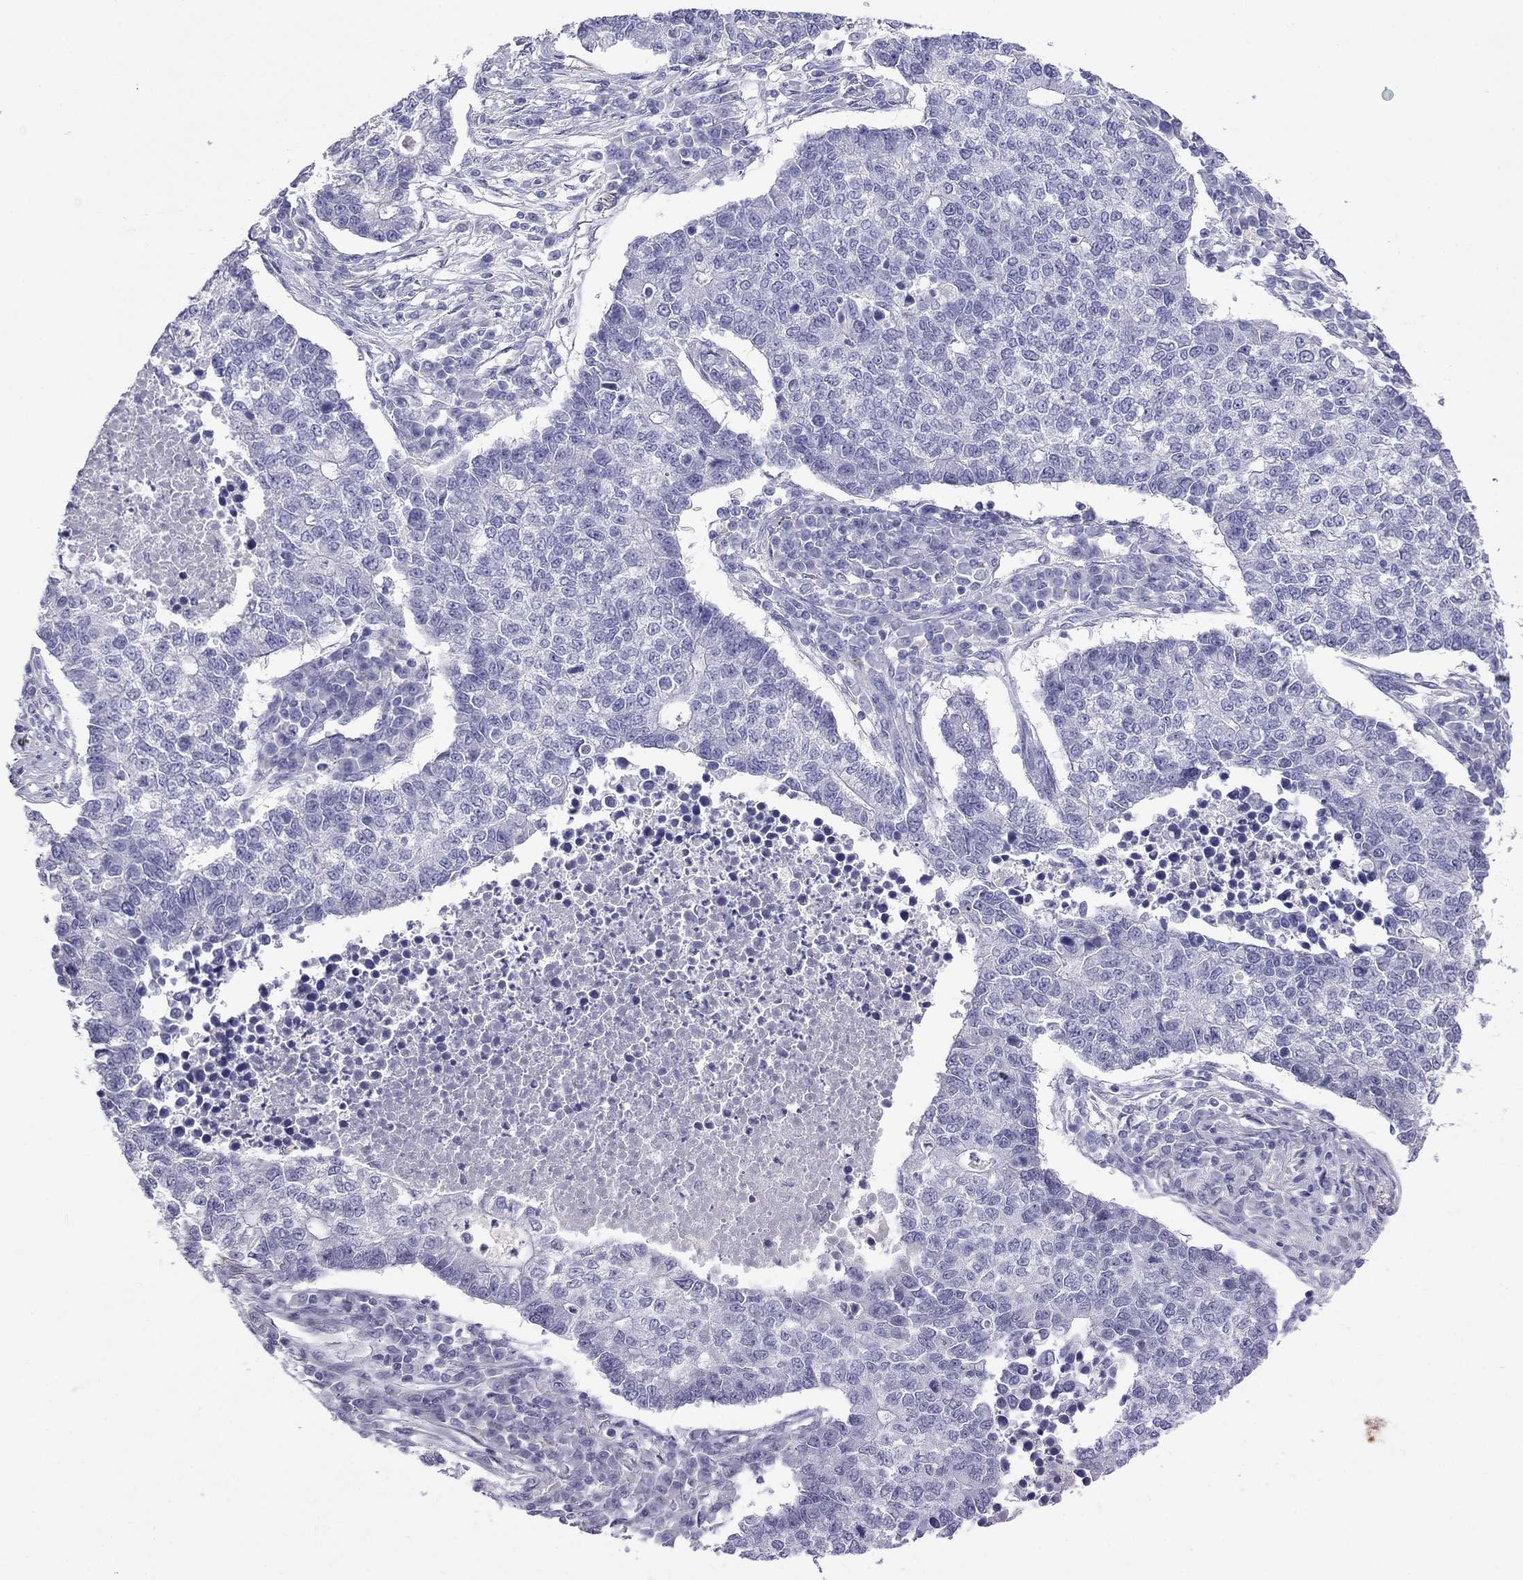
{"staining": {"intensity": "negative", "quantity": "none", "location": "none"}, "tissue": "lung cancer", "cell_type": "Tumor cells", "image_type": "cancer", "snomed": [{"axis": "morphology", "description": "Adenocarcinoma, NOS"}, {"axis": "topography", "description": "Lung"}], "caption": "This image is of lung adenocarcinoma stained with immunohistochemistry to label a protein in brown with the nuclei are counter-stained blue. There is no positivity in tumor cells. Brightfield microscopy of IHC stained with DAB (brown) and hematoxylin (blue), captured at high magnification.", "gene": "MYO15A", "patient": {"sex": "male", "age": 57}}